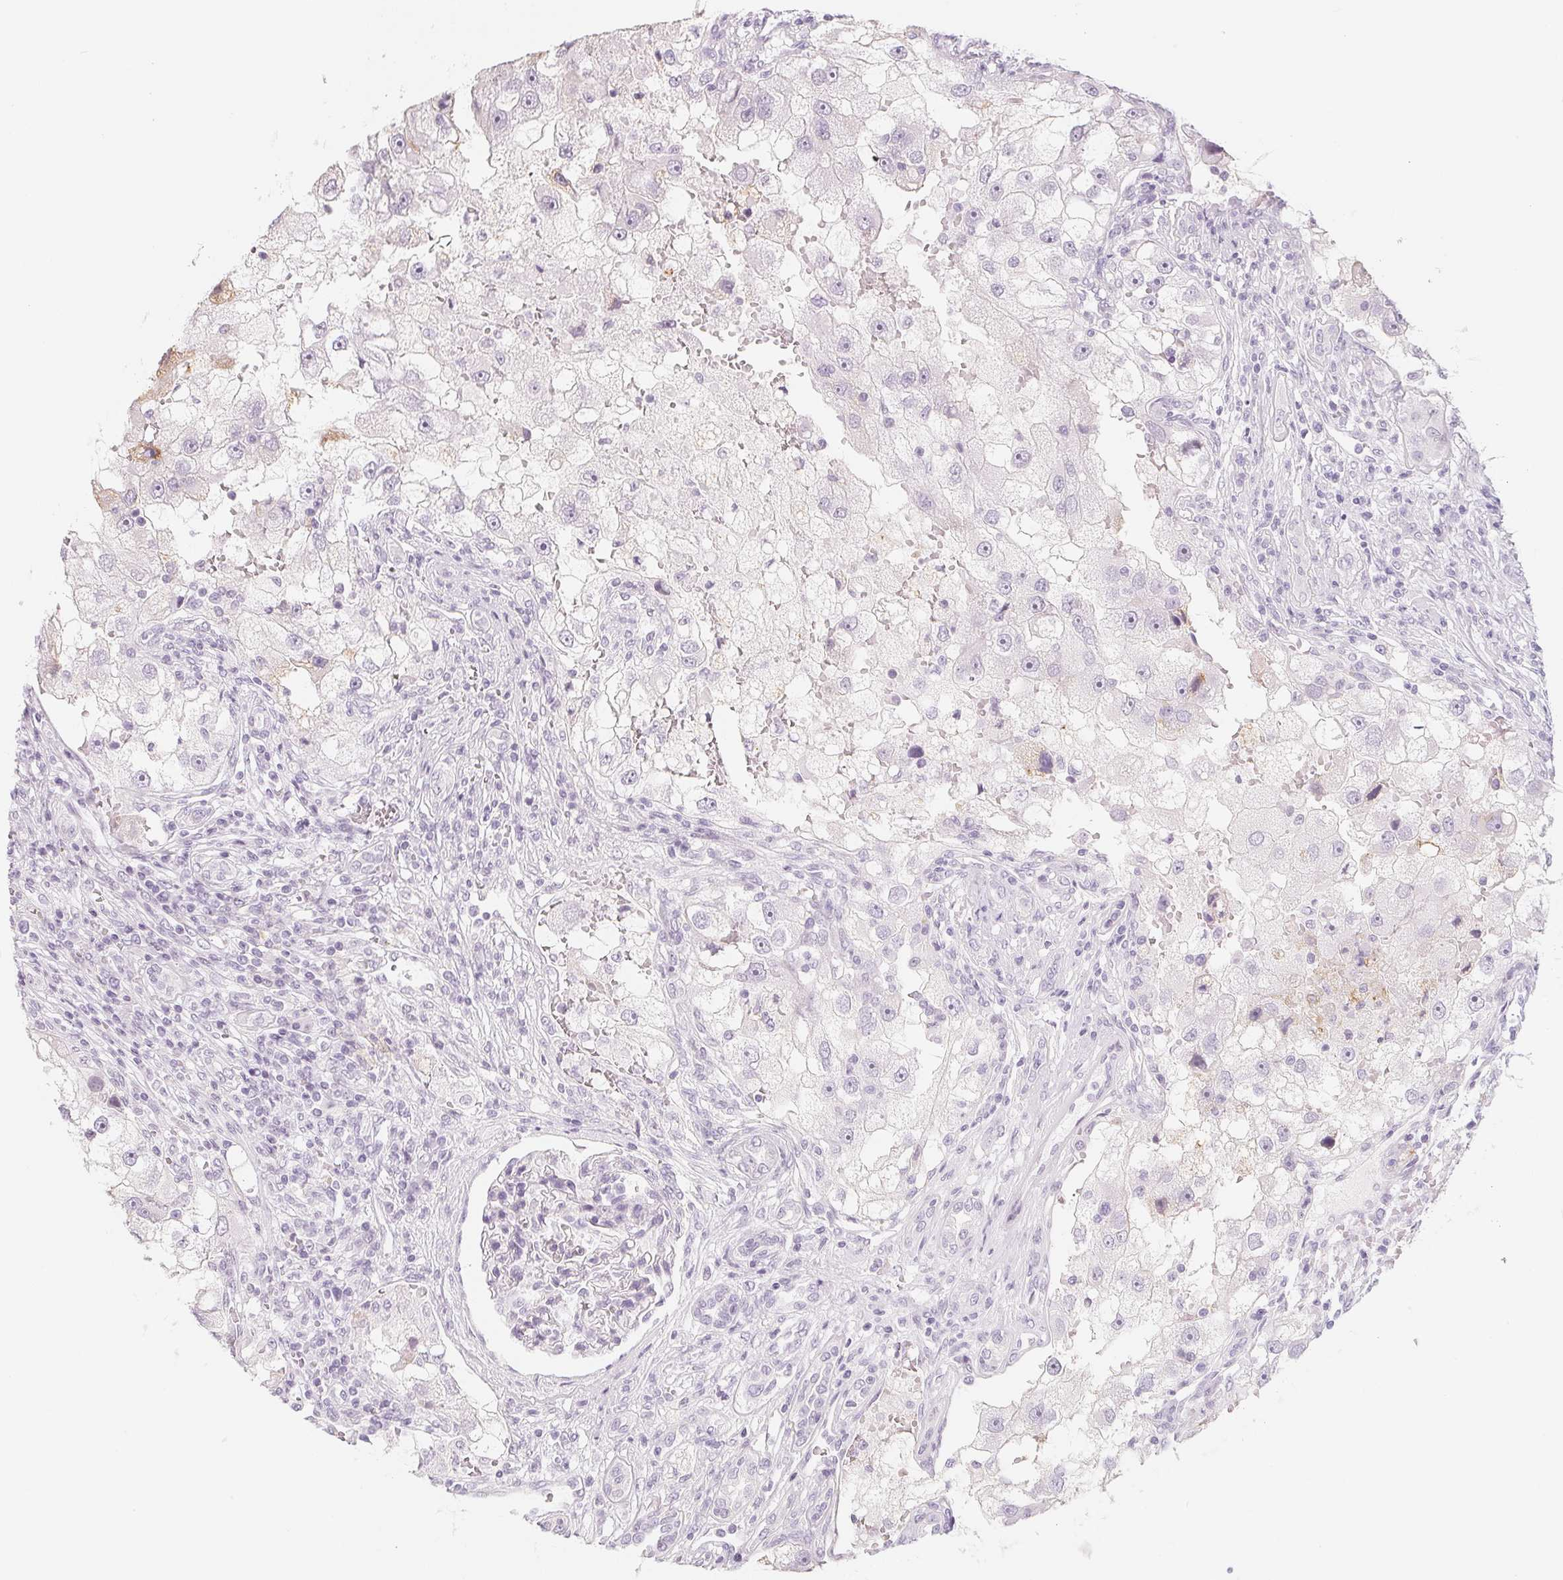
{"staining": {"intensity": "negative", "quantity": "none", "location": "none"}, "tissue": "renal cancer", "cell_type": "Tumor cells", "image_type": "cancer", "snomed": [{"axis": "morphology", "description": "Adenocarcinoma, NOS"}, {"axis": "topography", "description": "Kidney"}], "caption": "The histopathology image displays no significant positivity in tumor cells of adenocarcinoma (renal).", "gene": "SH3GL2", "patient": {"sex": "male", "age": 63}}